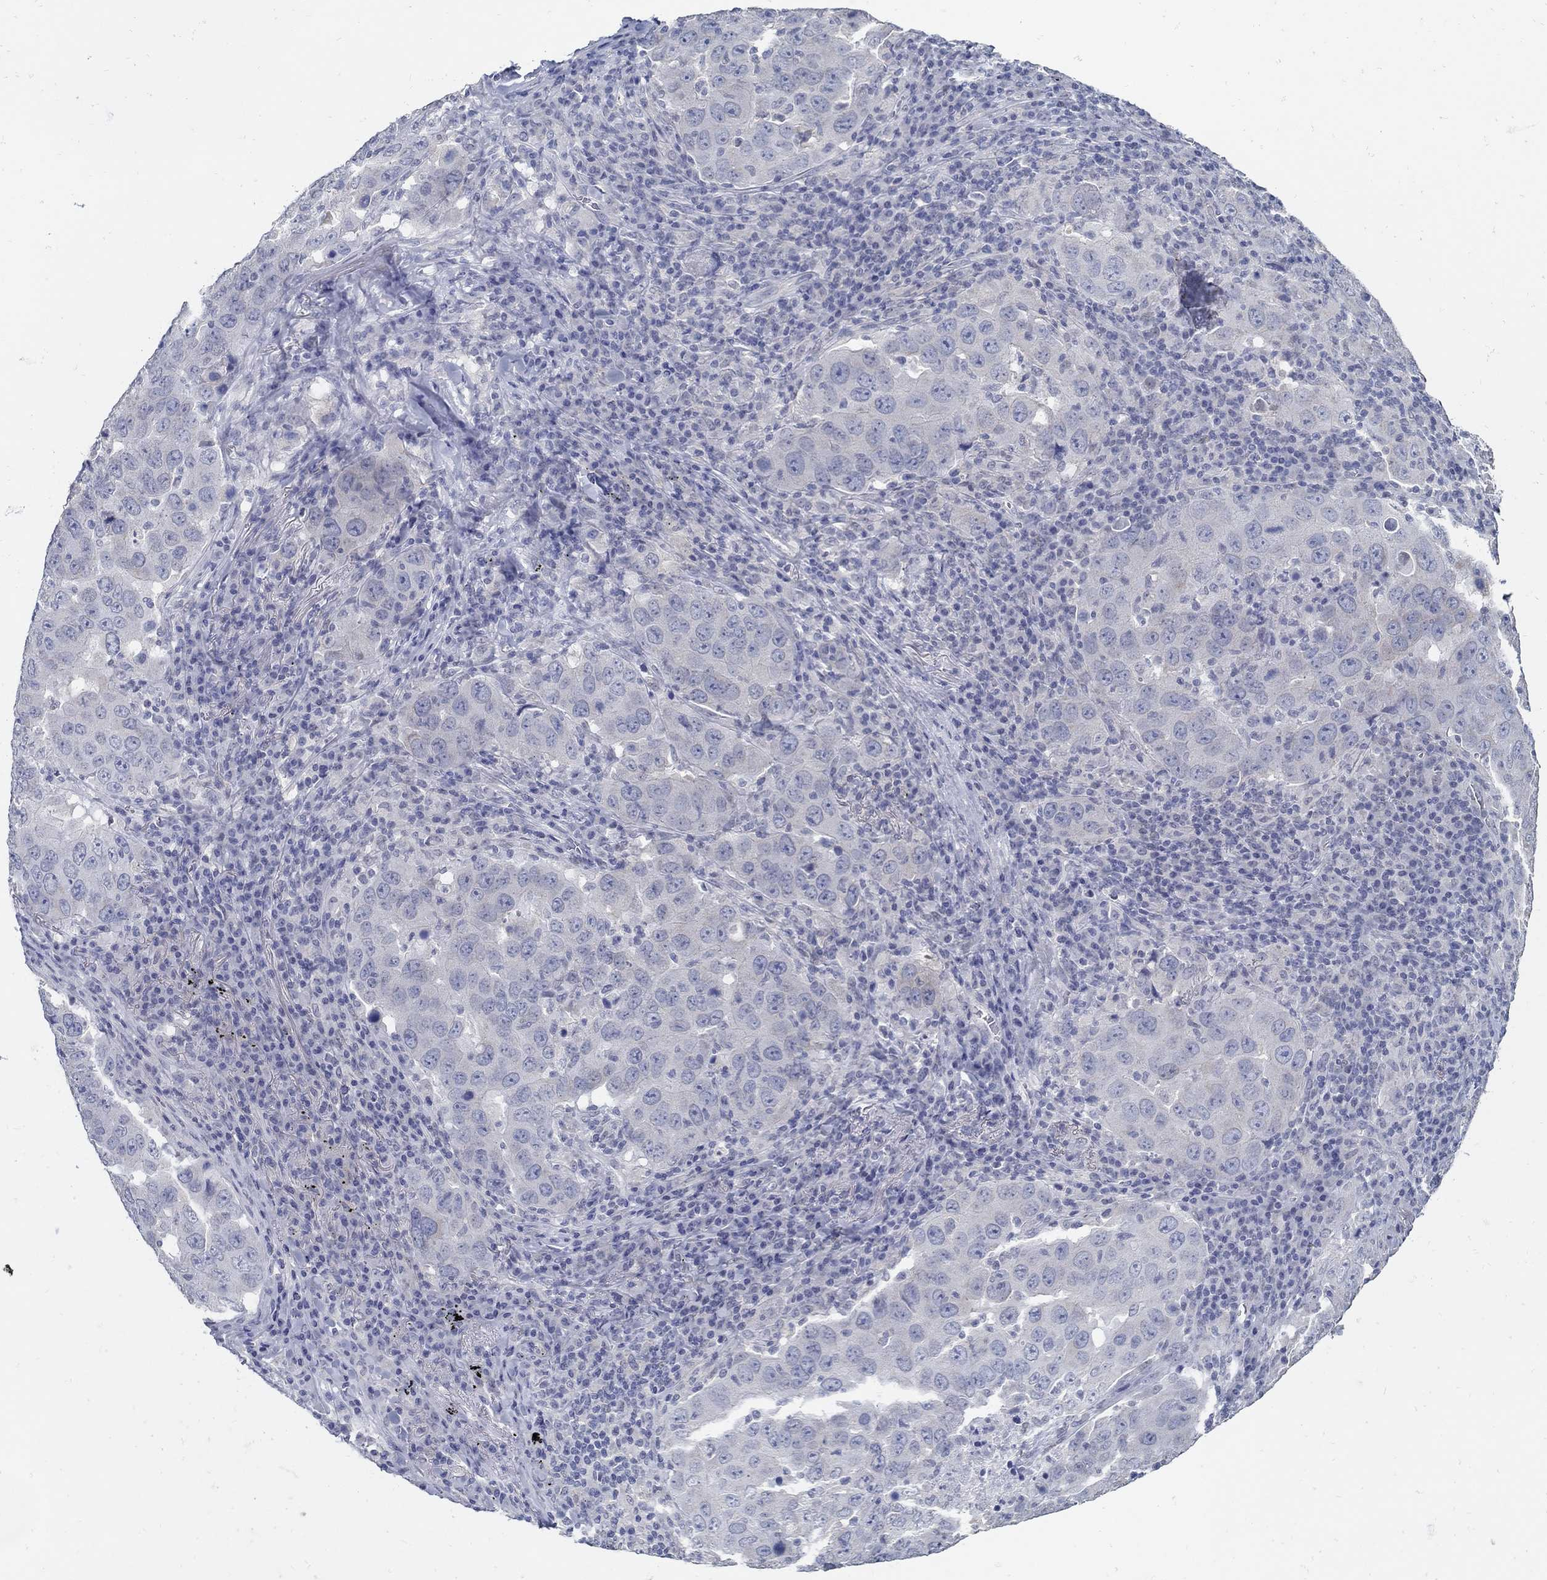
{"staining": {"intensity": "negative", "quantity": "none", "location": "none"}, "tissue": "lung cancer", "cell_type": "Tumor cells", "image_type": "cancer", "snomed": [{"axis": "morphology", "description": "Adenocarcinoma, NOS"}, {"axis": "topography", "description": "Lung"}], "caption": "High power microscopy image of an immunohistochemistry (IHC) image of lung cancer, revealing no significant expression in tumor cells.", "gene": "USP29", "patient": {"sex": "male", "age": 73}}